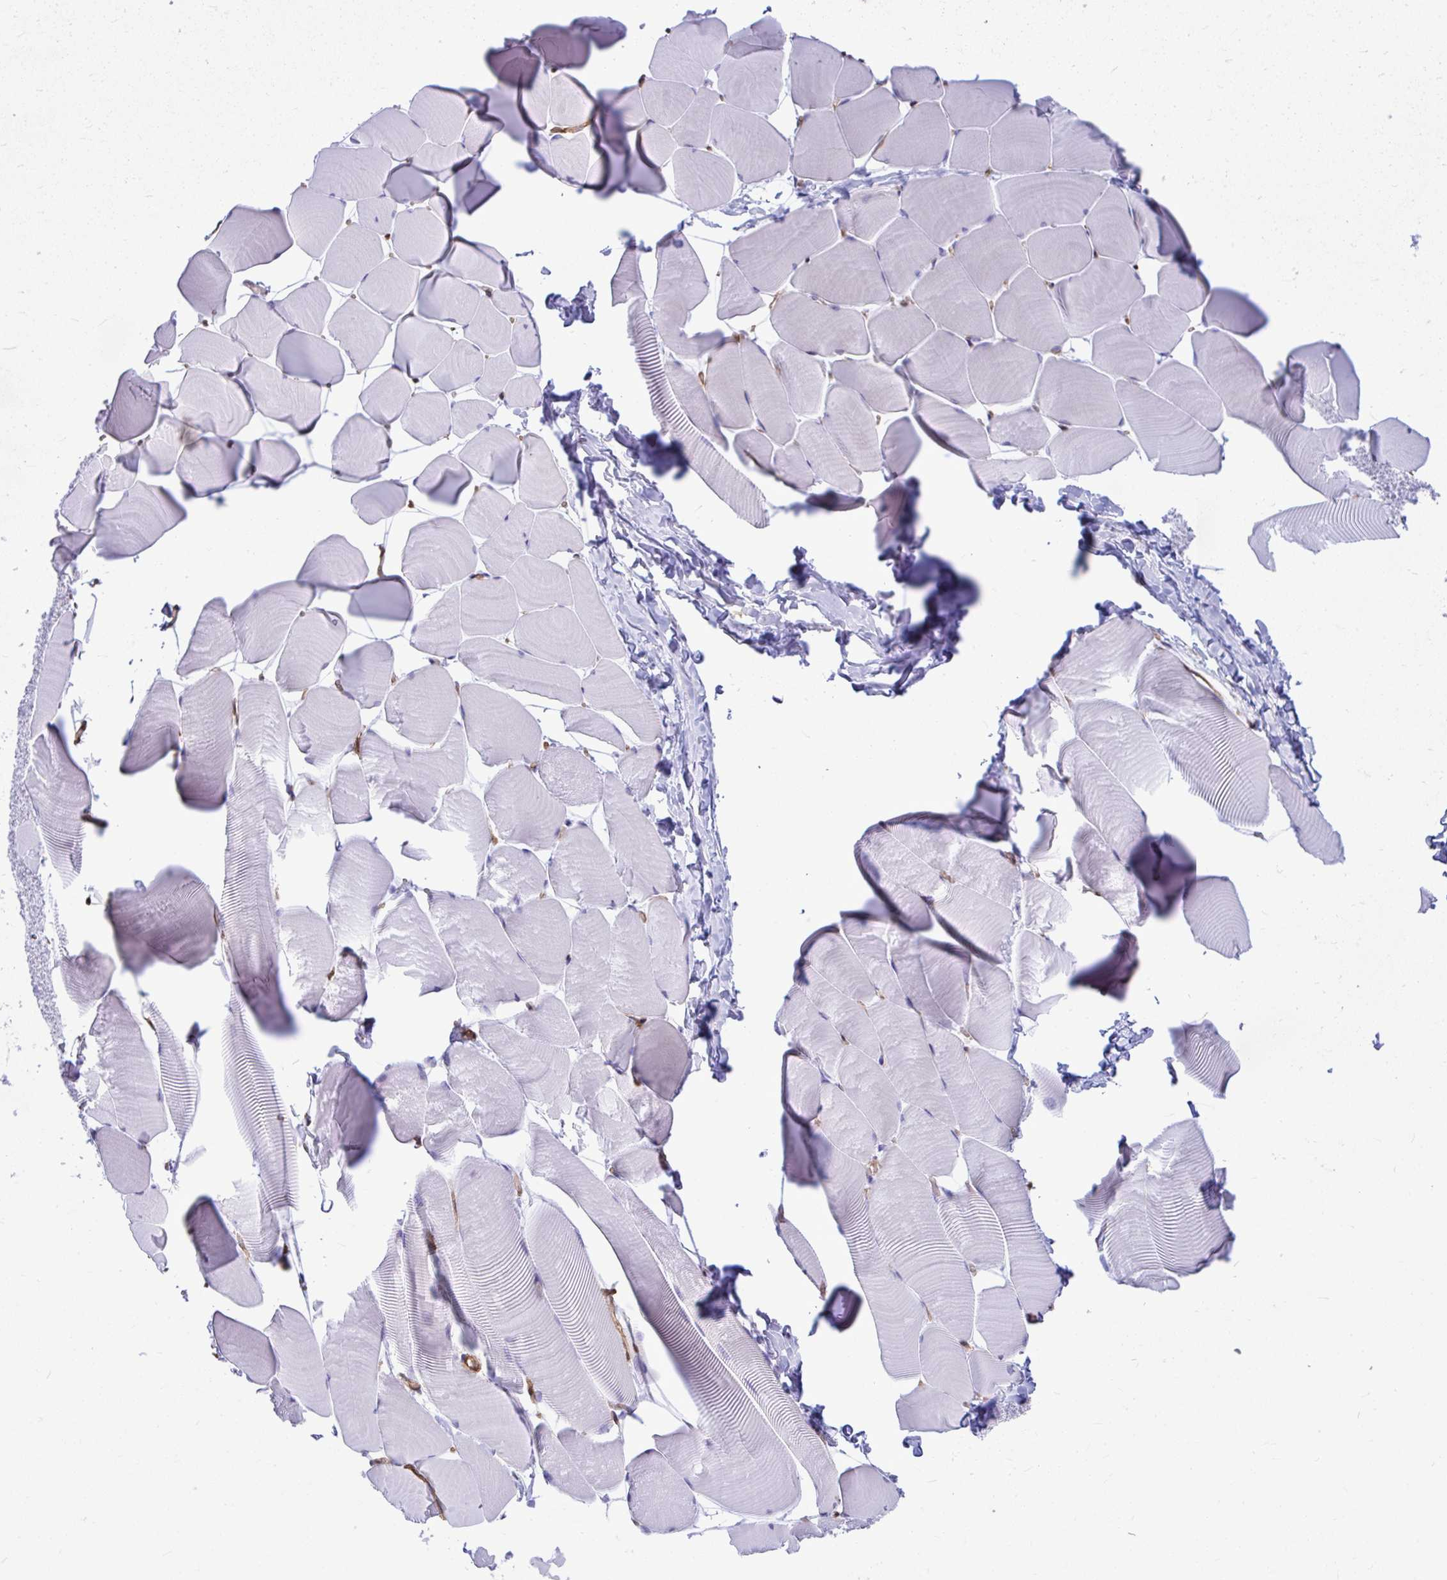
{"staining": {"intensity": "negative", "quantity": "none", "location": "none"}, "tissue": "skeletal muscle", "cell_type": "Myocytes", "image_type": "normal", "snomed": [{"axis": "morphology", "description": "Normal tissue, NOS"}, {"axis": "topography", "description": "Skeletal muscle"}], "caption": "An immunohistochemistry (IHC) image of benign skeletal muscle is shown. There is no staining in myocytes of skeletal muscle. (DAB (3,3'-diaminobenzidine) IHC, high magnification).", "gene": "LIMS2", "patient": {"sex": "male", "age": 25}}